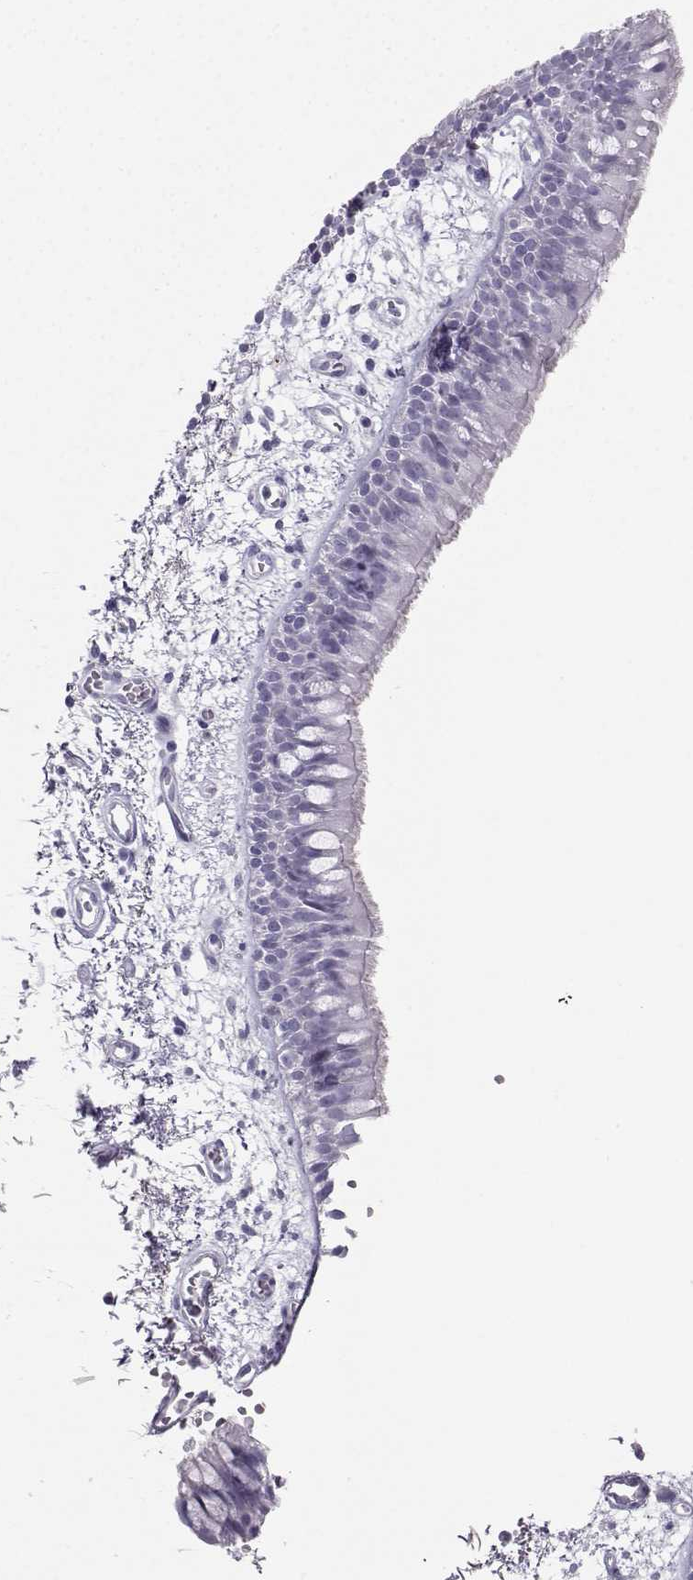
{"staining": {"intensity": "negative", "quantity": "none", "location": "none"}, "tissue": "bronchus", "cell_type": "Respiratory epithelial cells", "image_type": "normal", "snomed": [{"axis": "morphology", "description": "Normal tissue, NOS"}, {"axis": "morphology", "description": "Squamous cell carcinoma, NOS"}, {"axis": "topography", "description": "Cartilage tissue"}, {"axis": "topography", "description": "Bronchus"}, {"axis": "topography", "description": "Lung"}], "caption": "This histopathology image is of benign bronchus stained with IHC to label a protein in brown with the nuclei are counter-stained blue. There is no staining in respiratory epithelial cells.", "gene": "IQCD", "patient": {"sex": "male", "age": 66}}